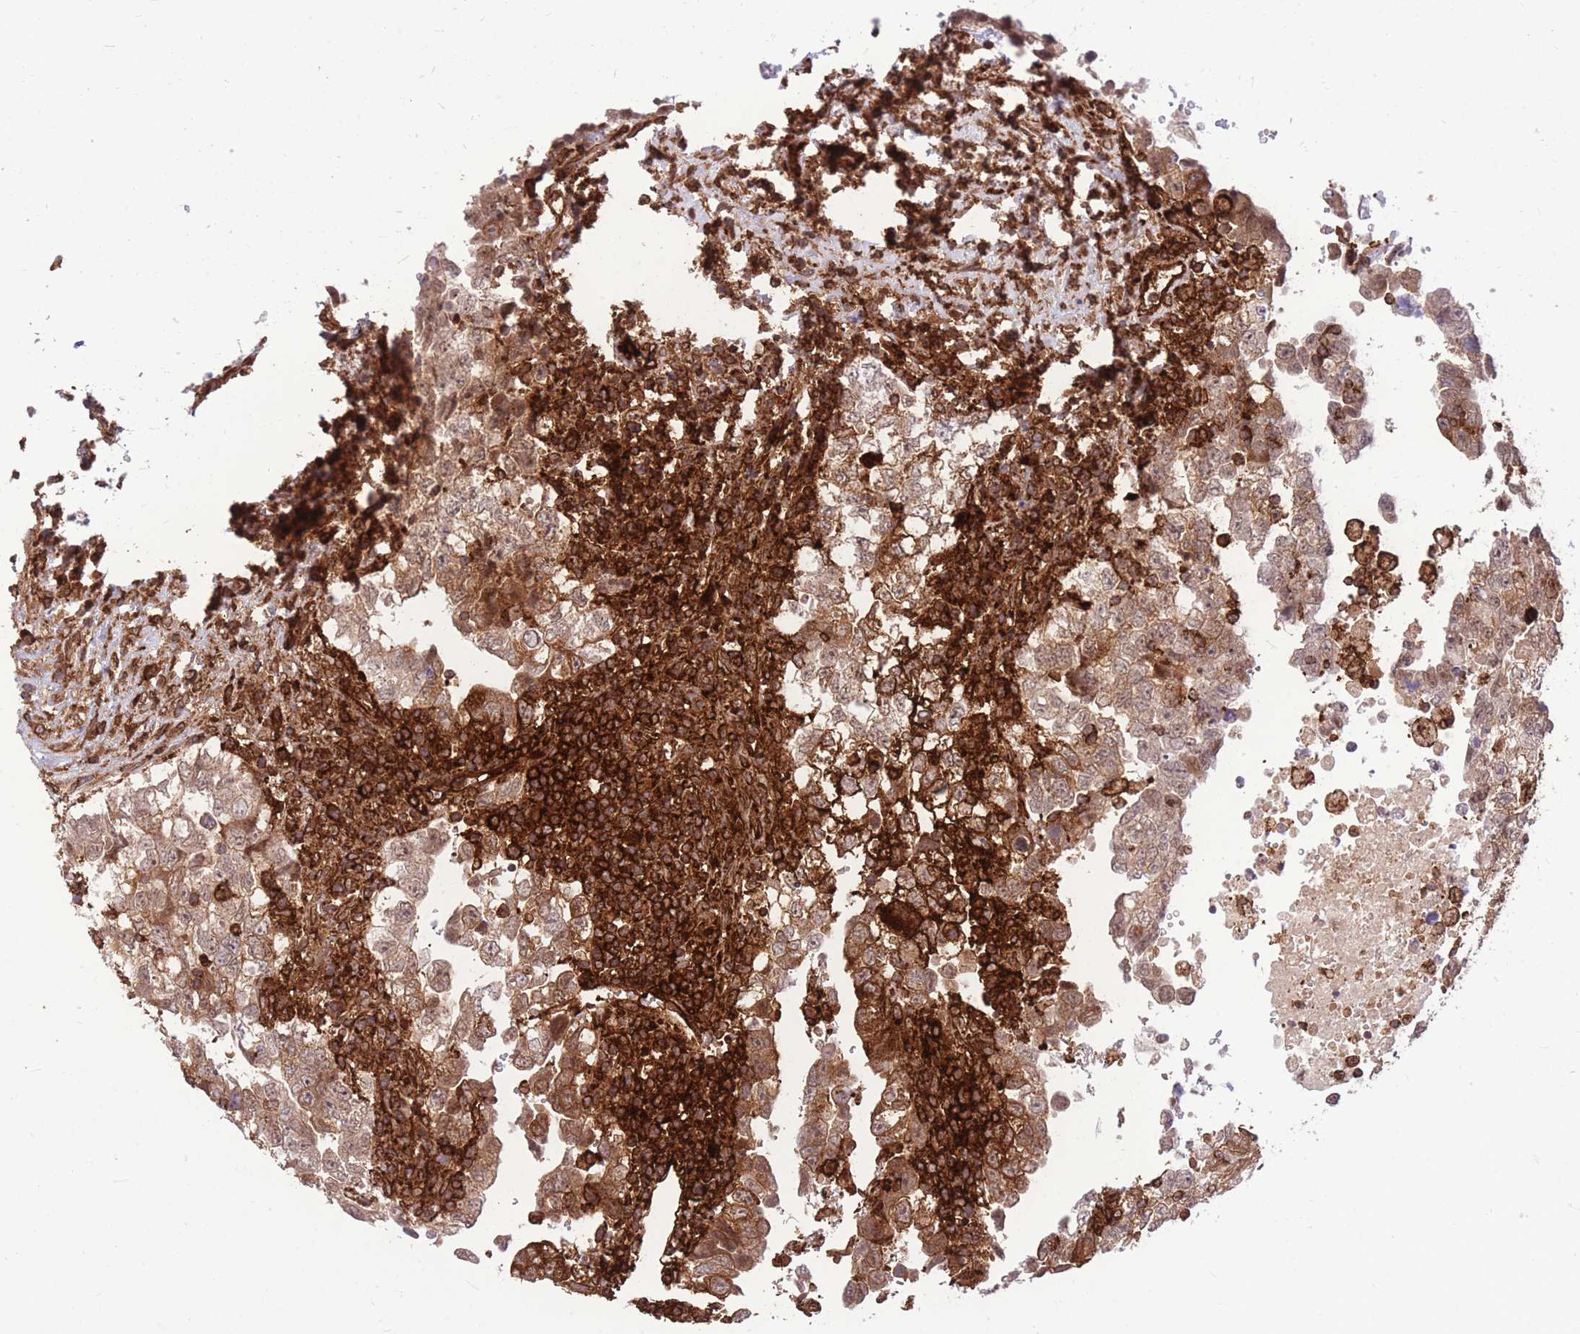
{"staining": {"intensity": "moderate", "quantity": "25%-75%", "location": "cytoplasmic/membranous"}, "tissue": "testis cancer", "cell_type": "Tumor cells", "image_type": "cancer", "snomed": [{"axis": "morphology", "description": "Carcinoma, Embryonal, NOS"}, {"axis": "topography", "description": "Testis"}], "caption": "Testis cancer stained with a protein marker reveals moderate staining in tumor cells.", "gene": "TCF20", "patient": {"sex": "male", "age": 37}}